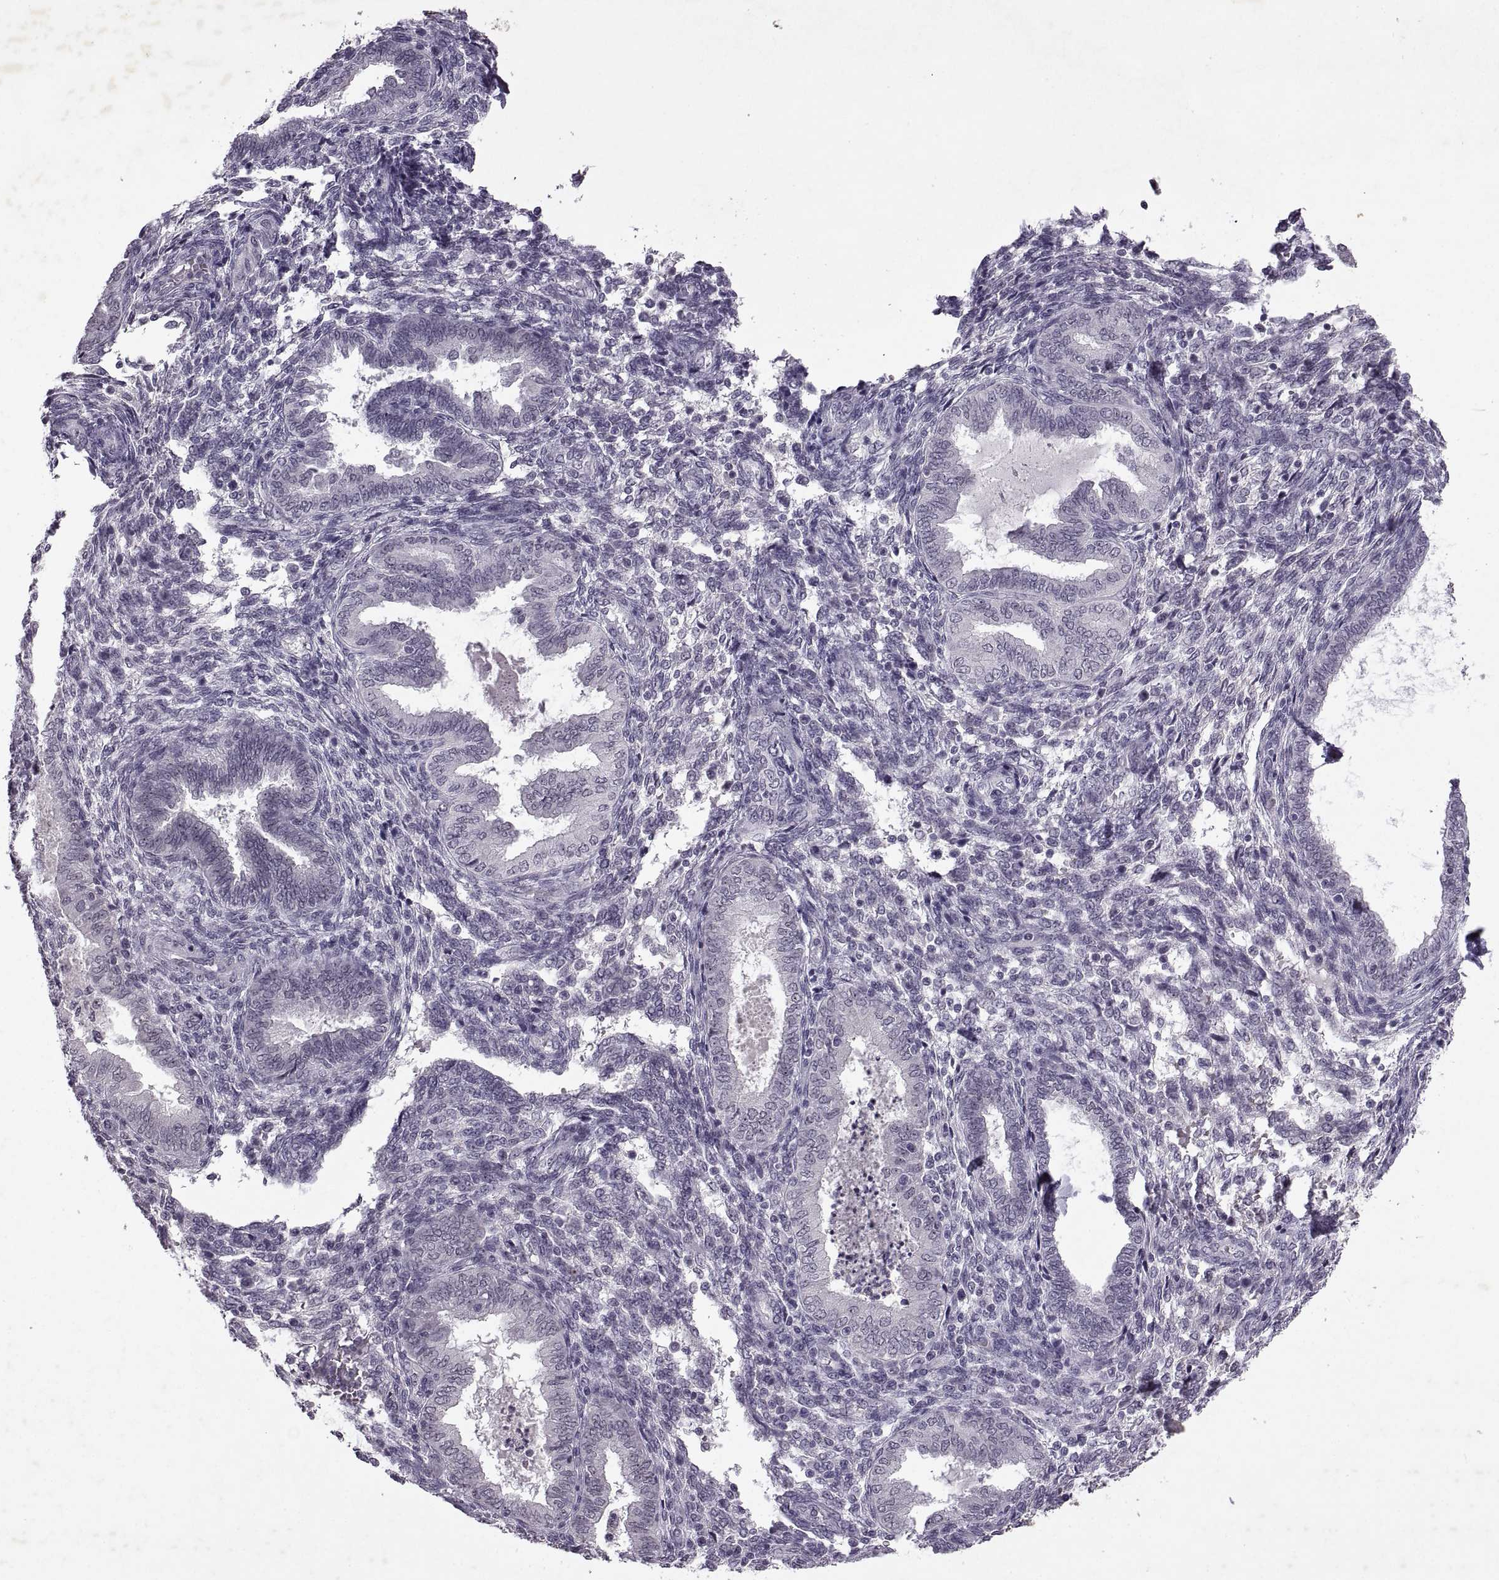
{"staining": {"intensity": "negative", "quantity": "none", "location": "none"}, "tissue": "endometrium", "cell_type": "Cells in endometrial stroma", "image_type": "normal", "snomed": [{"axis": "morphology", "description": "Normal tissue, NOS"}, {"axis": "topography", "description": "Endometrium"}], "caption": "A high-resolution histopathology image shows immunohistochemistry (IHC) staining of benign endometrium, which shows no significant expression in cells in endometrial stroma. The staining was performed using DAB (3,3'-diaminobenzidine) to visualize the protein expression in brown, while the nuclei were stained in blue with hematoxylin (Magnification: 20x).", "gene": "SINHCAF", "patient": {"sex": "female", "age": 42}}